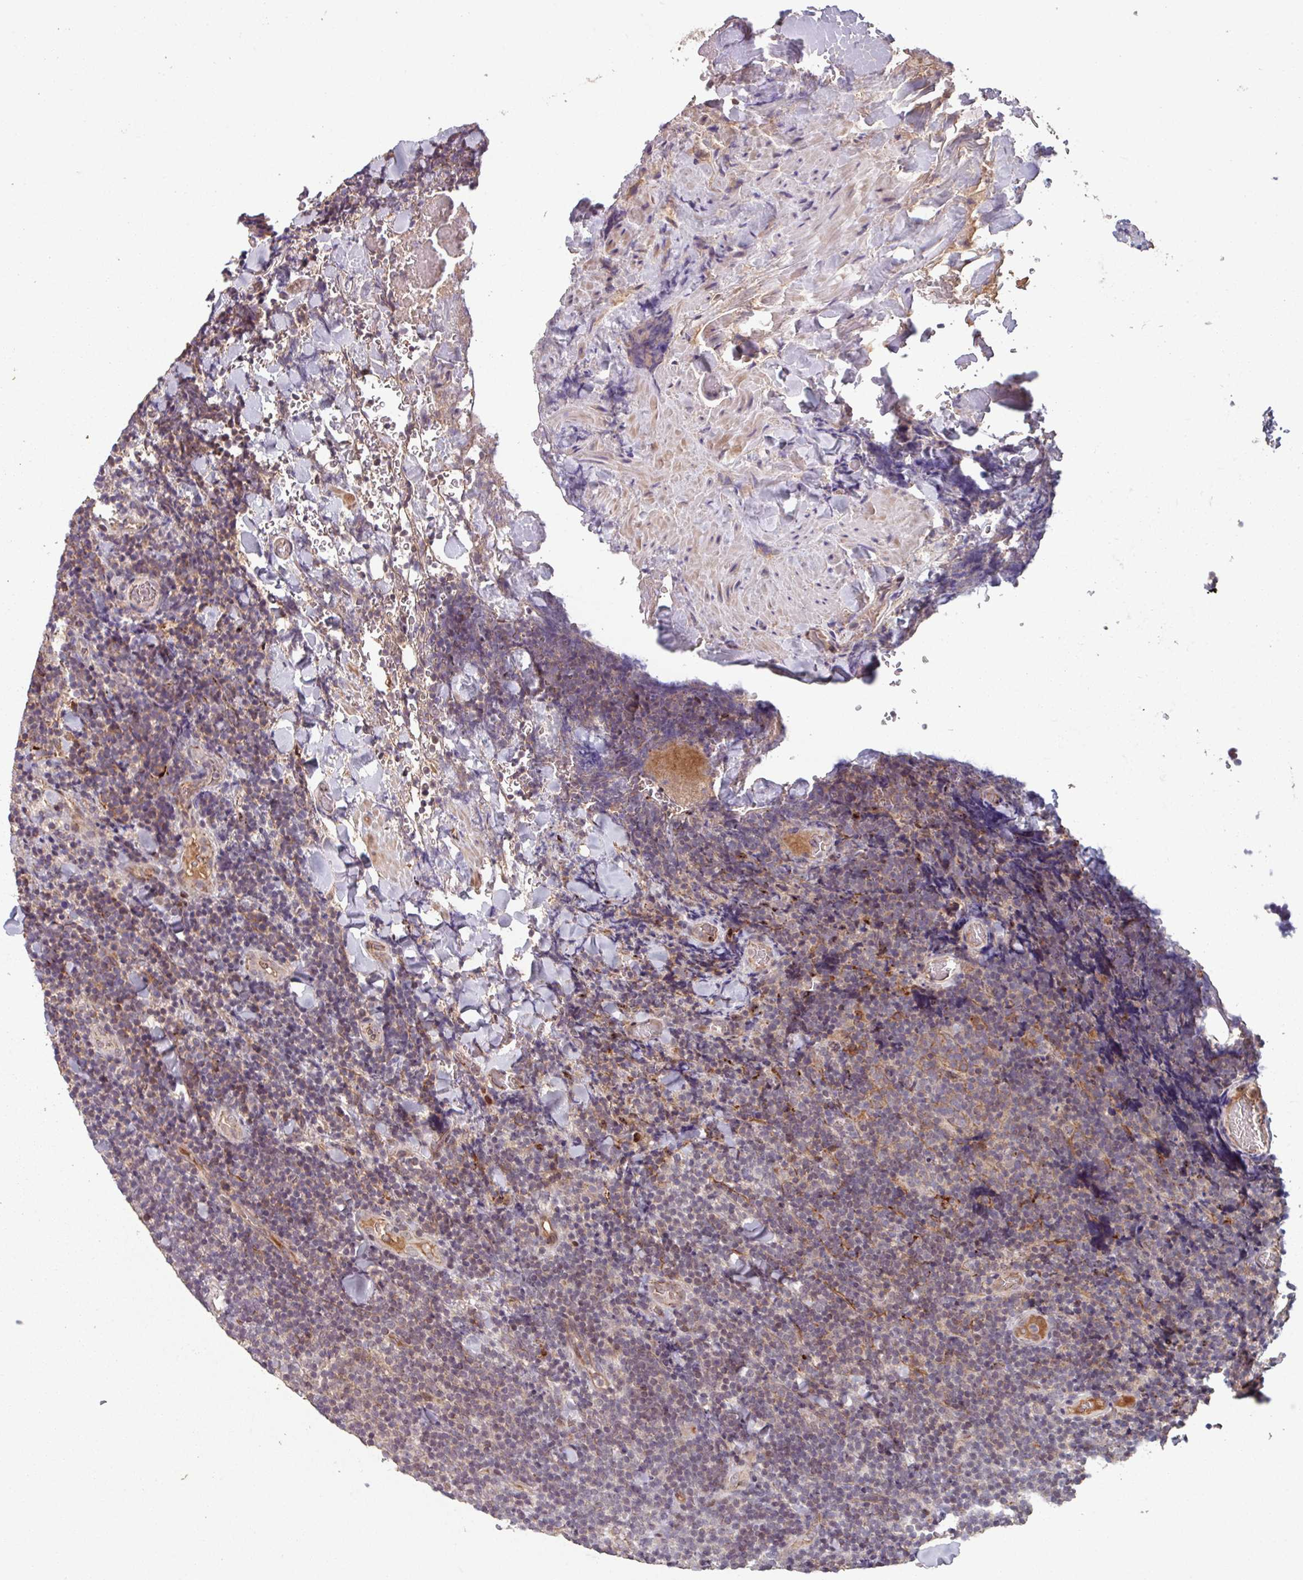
{"staining": {"intensity": "weak", "quantity": "<25%", "location": "cytoplasmic/membranous"}, "tissue": "lymphoma", "cell_type": "Tumor cells", "image_type": "cancer", "snomed": [{"axis": "morphology", "description": "Malignant lymphoma, non-Hodgkin's type, Low grade"}, {"axis": "topography", "description": "Lymph node"}], "caption": "Low-grade malignant lymphoma, non-Hodgkin's type was stained to show a protein in brown. There is no significant expression in tumor cells.", "gene": "TMEM88", "patient": {"sex": "male", "age": 66}}